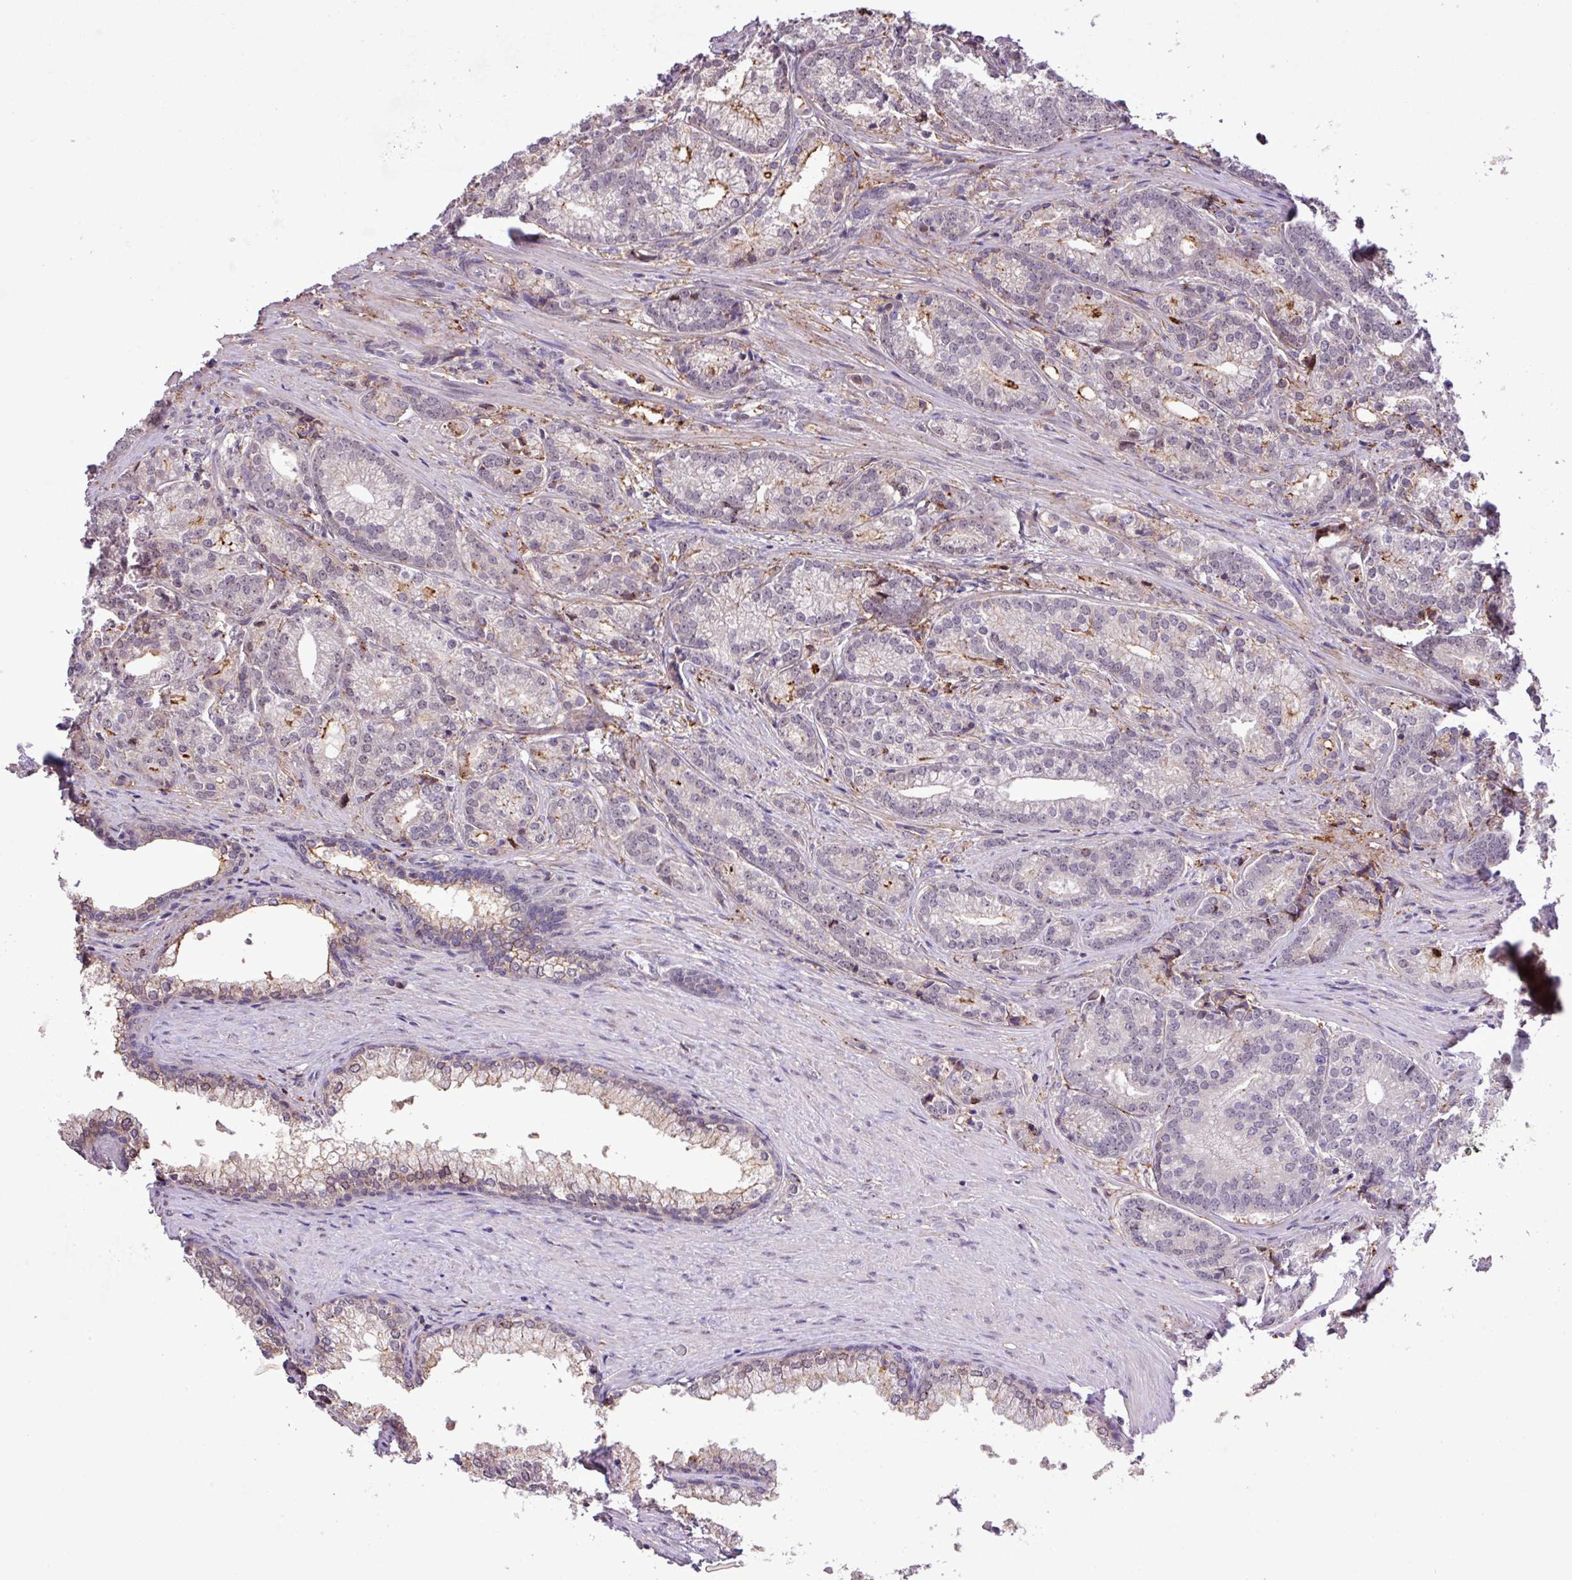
{"staining": {"intensity": "moderate", "quantity": "<25%", "location": "cytoplasmic/membranous"}, "tissue": "prostate cancer", "cell_type": "Tumor cells", "image_type": "cancer", "snomed": [{"axis": "morphology", "description": "Adenocarcinoma, Low grade"}, {"axis": "topography", "description": "Prostate"}], "caption": "Immunohistochemistry (IHC) photomicrograph of neoplastic tissue: human low-grade adenocarcinoma (prostate) stained using IHC reveals low levels of moderate protein expression localized specifically in the cytoplasmic/membranous of tumor cells, appearing as a cytoplasmic/membranous brown color.", "gene": "RPP25L", "patient": {"sex": "male", "age": 71}}